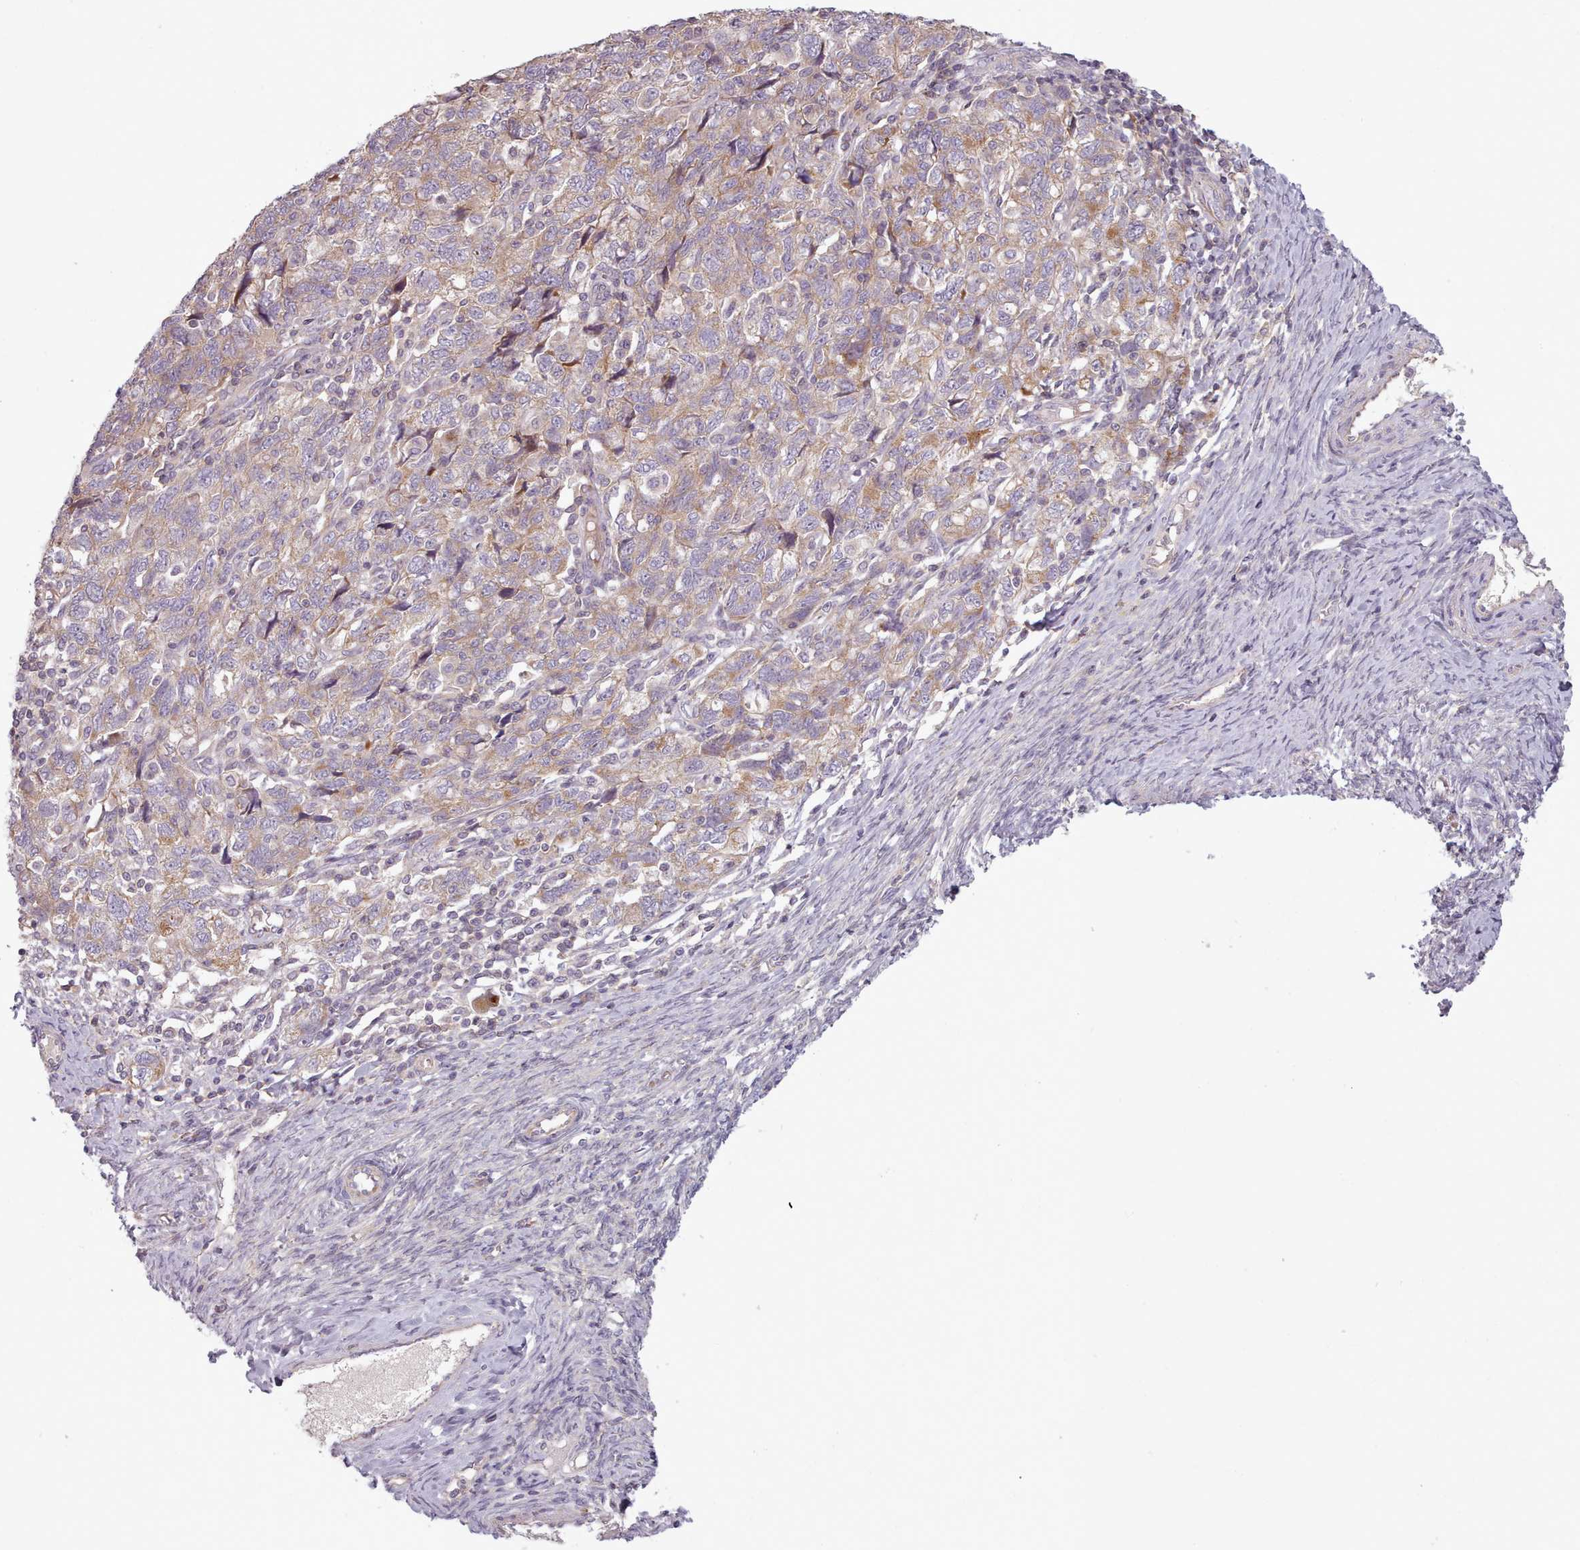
{"staining": {"intensity": "weak", "quantity": "25%-75%", "location": "cytoplasmic/membranous"}, "tissue": "ovarian cancer", "cell_type": "Tumor cells", "image_type": "cancer", "snomed": [{"axis": "morphology", "description": "Carcinoma, NOS"}, {"axis": "morphology", "description": "Cystadenocarcinoma, serous, NOS"}, {"axis": "topography", "description": "Ovary"}], "caption": "IHC staining of serous cystadenocarcinoma (ovarian), which shows low levels of weak cytoplasmic/membranous expression in about 25%-75% of tumor cells indicating weak cytoplasmic/membranous protein staining. The staining was performed using DAB (brown) for protein detection and nuclei were counterstained in hematoxylin (blue).", "gene": "NT5DC2", "patient": {"sex": "female", "age": 69}}